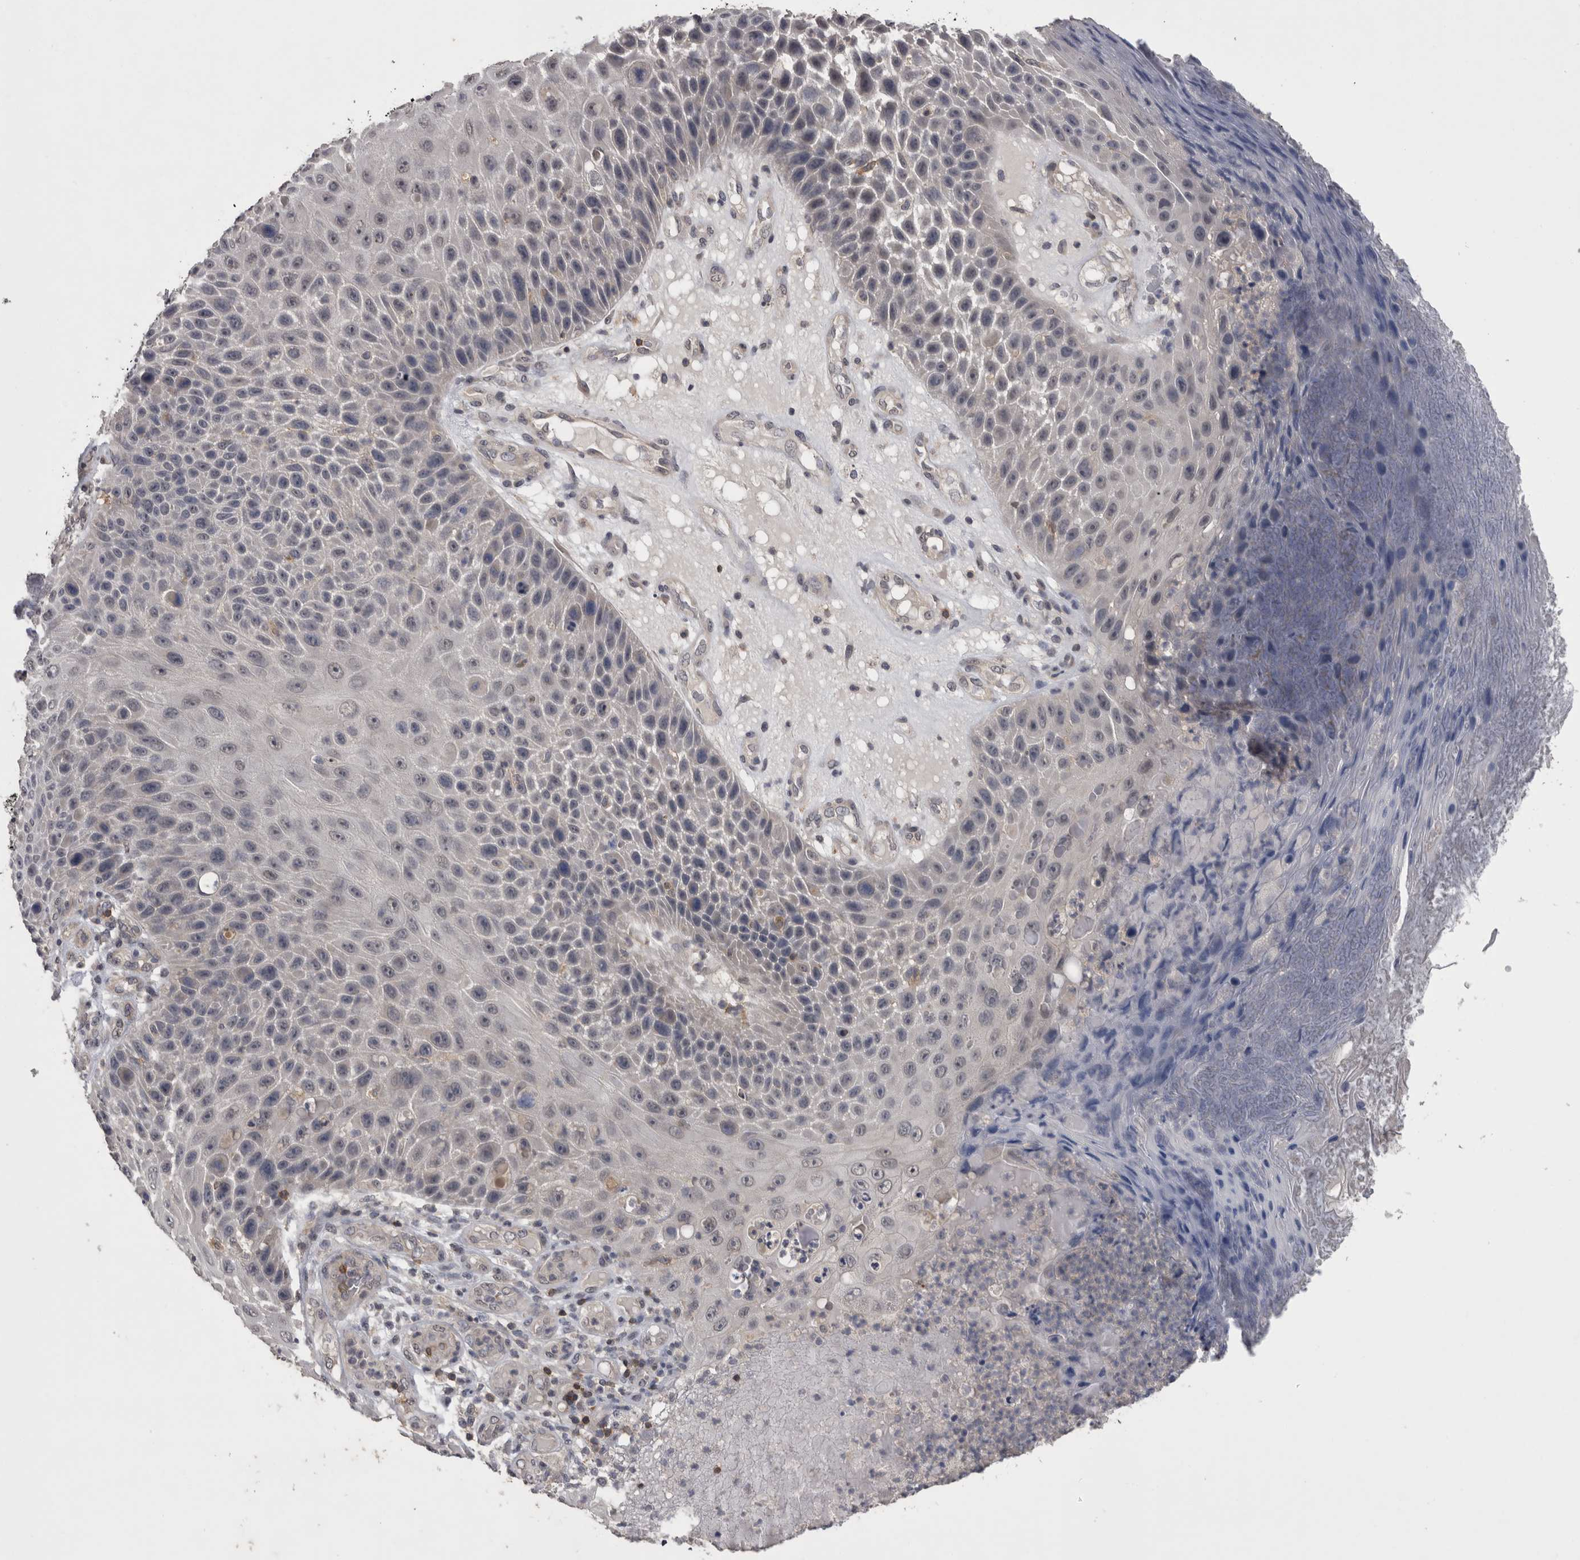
{"staining": {"intensity": "negative", "quantity": "none", "location": "none"}, "tissue": "skin cancer", "cell_type": "Tumor cells", "image_type": "cancer", "snomed": [{"axis": "morphology", "description": "Squamous cell carcinoma, NOS"}, {"axis": "topography", "description": "Skin"}], "caption": "Tumor cells show no significant protein expression in squamous cell carcinoma (skin).", "gene": "NFATC2", "patient": {"sex": "female", "age": 88}}